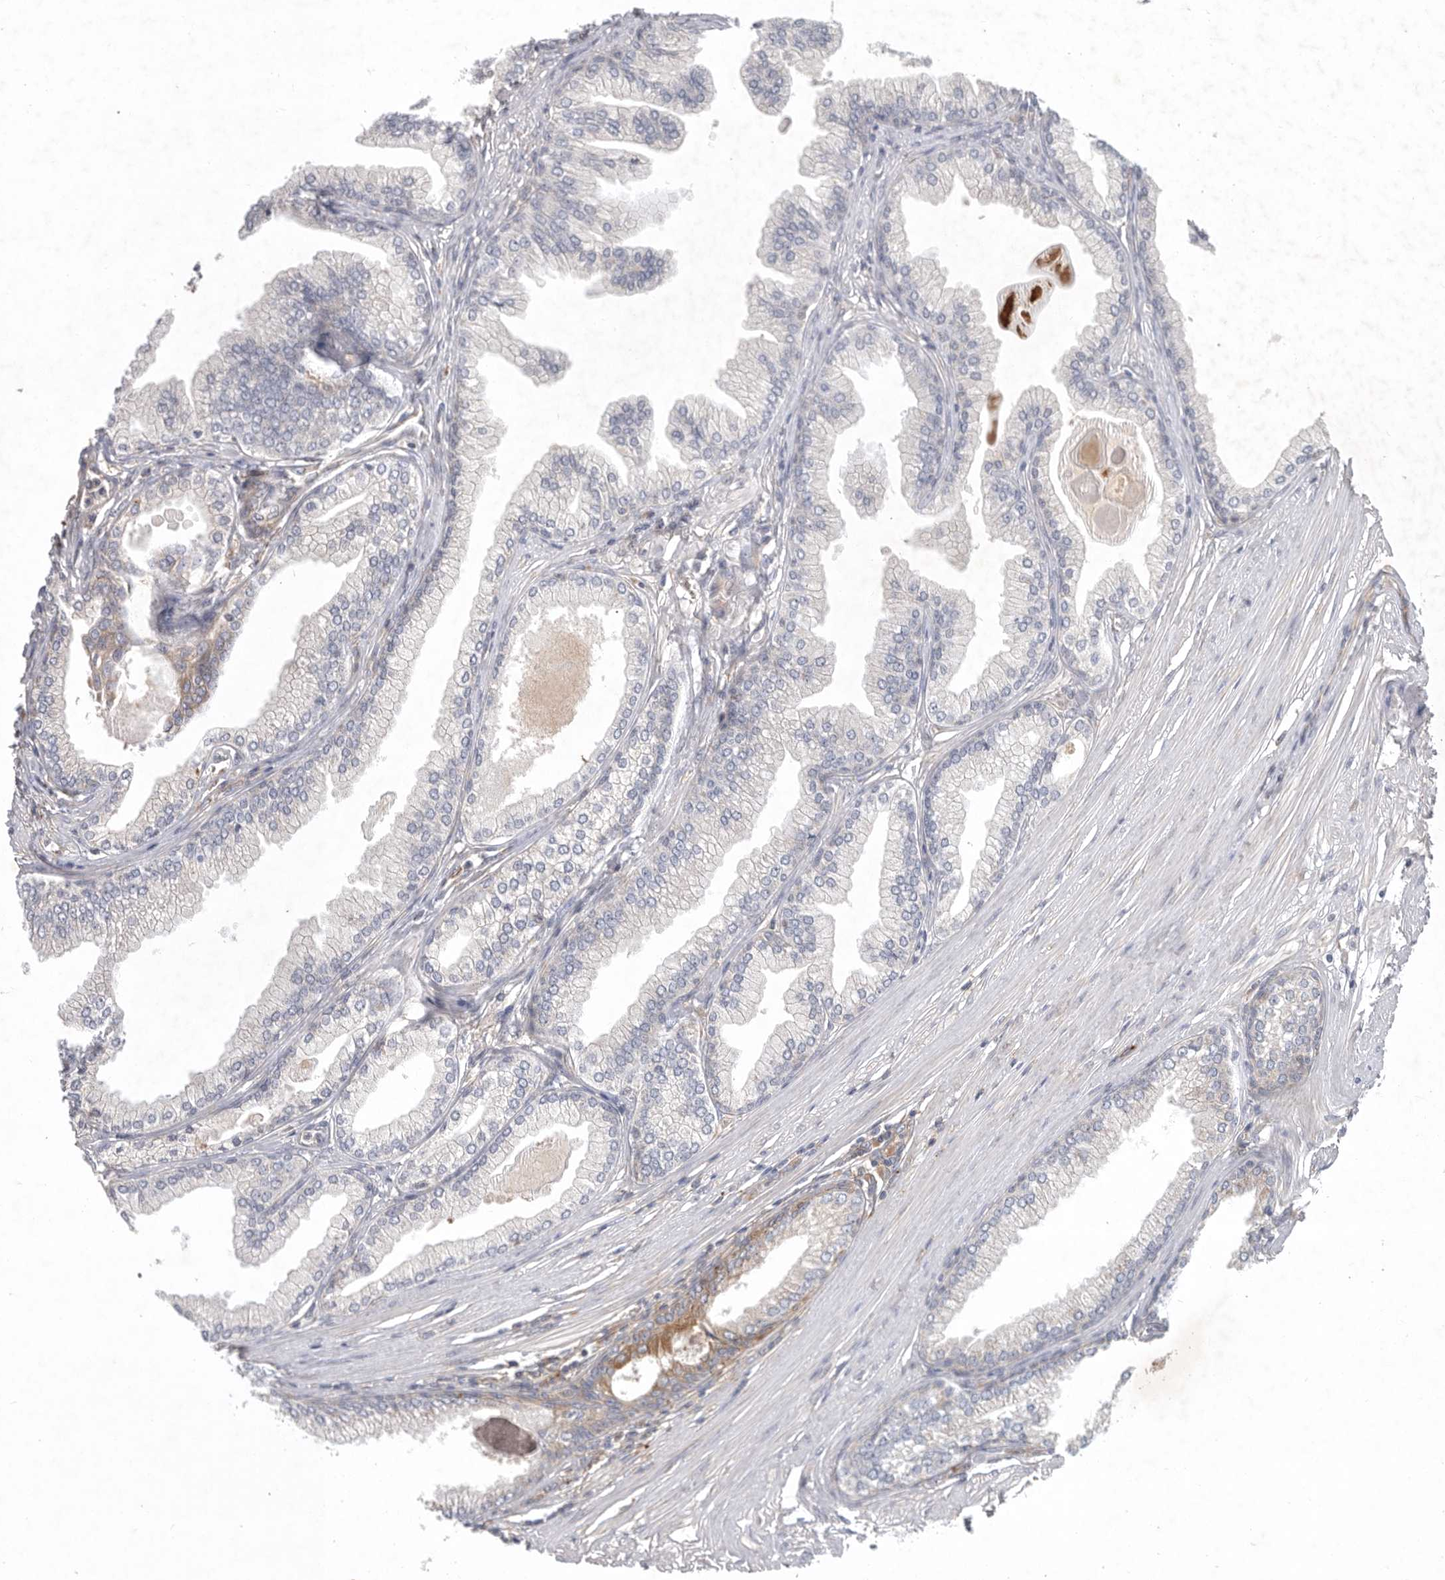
{"staining": {"intensity": "negative", "quantity": "none", "location": "none"}, "tissue": "prostate cancer", "cell_type": "Tumor cells", "image_type": "cancer", "snomed": [{"axis": "morphology", "description": "Adenocarcinoma, Low grade"}, {"axis": "topography", "description": "Prostate"}], "caption": "Human prostate cancer stained for a protein using IHC shows no positivity in tumor cells.", "gene": "C1orf109", "patient": {"sex": "male", "age": 52}}